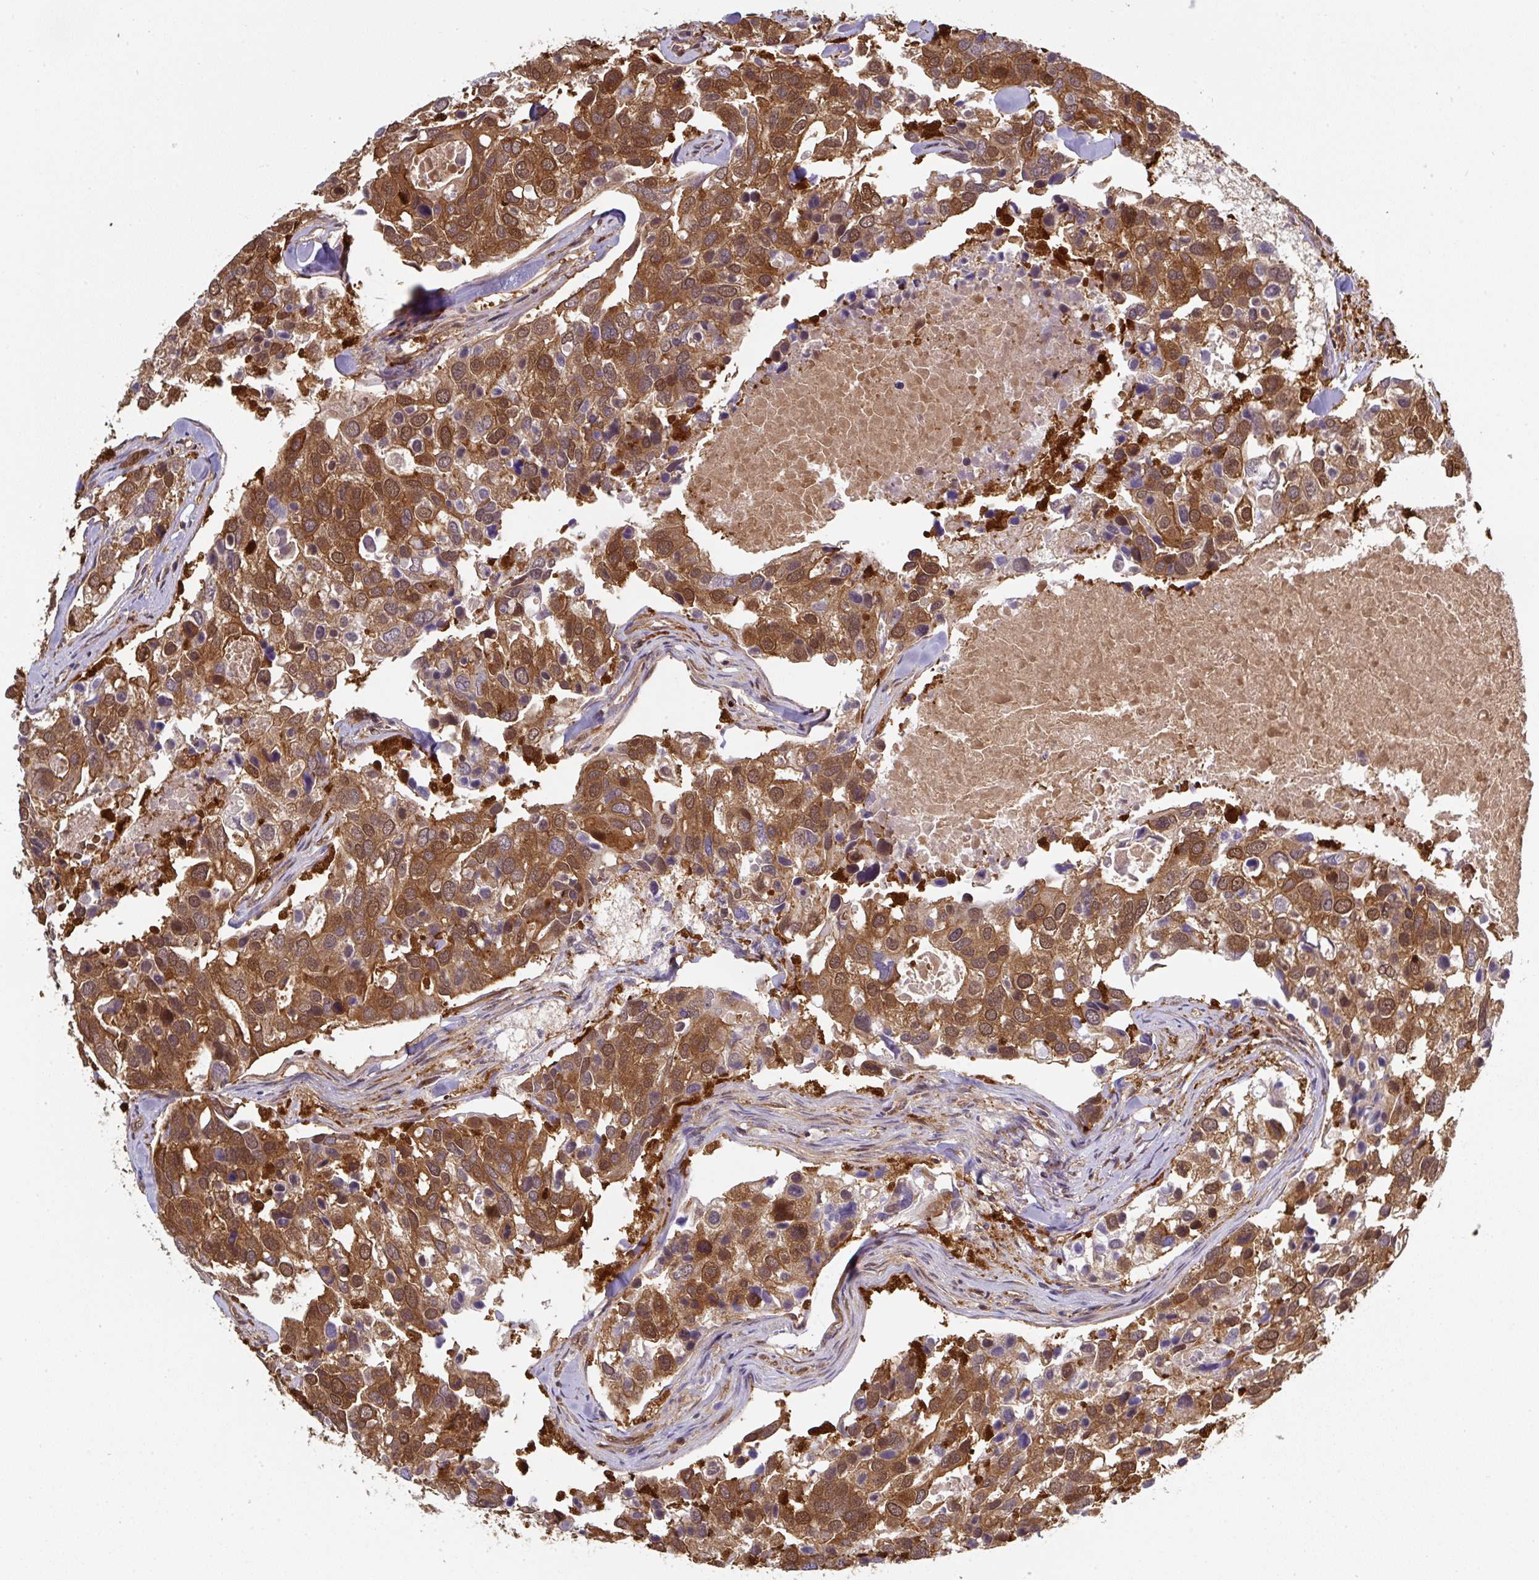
{"staining": {"intensity": "moderate", "quantity": ">75%", "location": "cytoplasmic/membranous,nuclear"}, "tissue": "breast cancer", "cell_type": "Tumor cells", "image_type": "cancer", "snomed": [{"axis": "morphology", "description": "Duct carcinoma"}, {"axis": "topography", "description": "Breast"}], "caption": "Breast cancer (intraductal carcinoma) tissue shows moderate cytoplasmic/membranous and nuclear staining in approximately >75% of tumor cells, visualized by immunohistochemistry.", "gene": "ST13", "patient": {"sex": "female", "age": 83}}